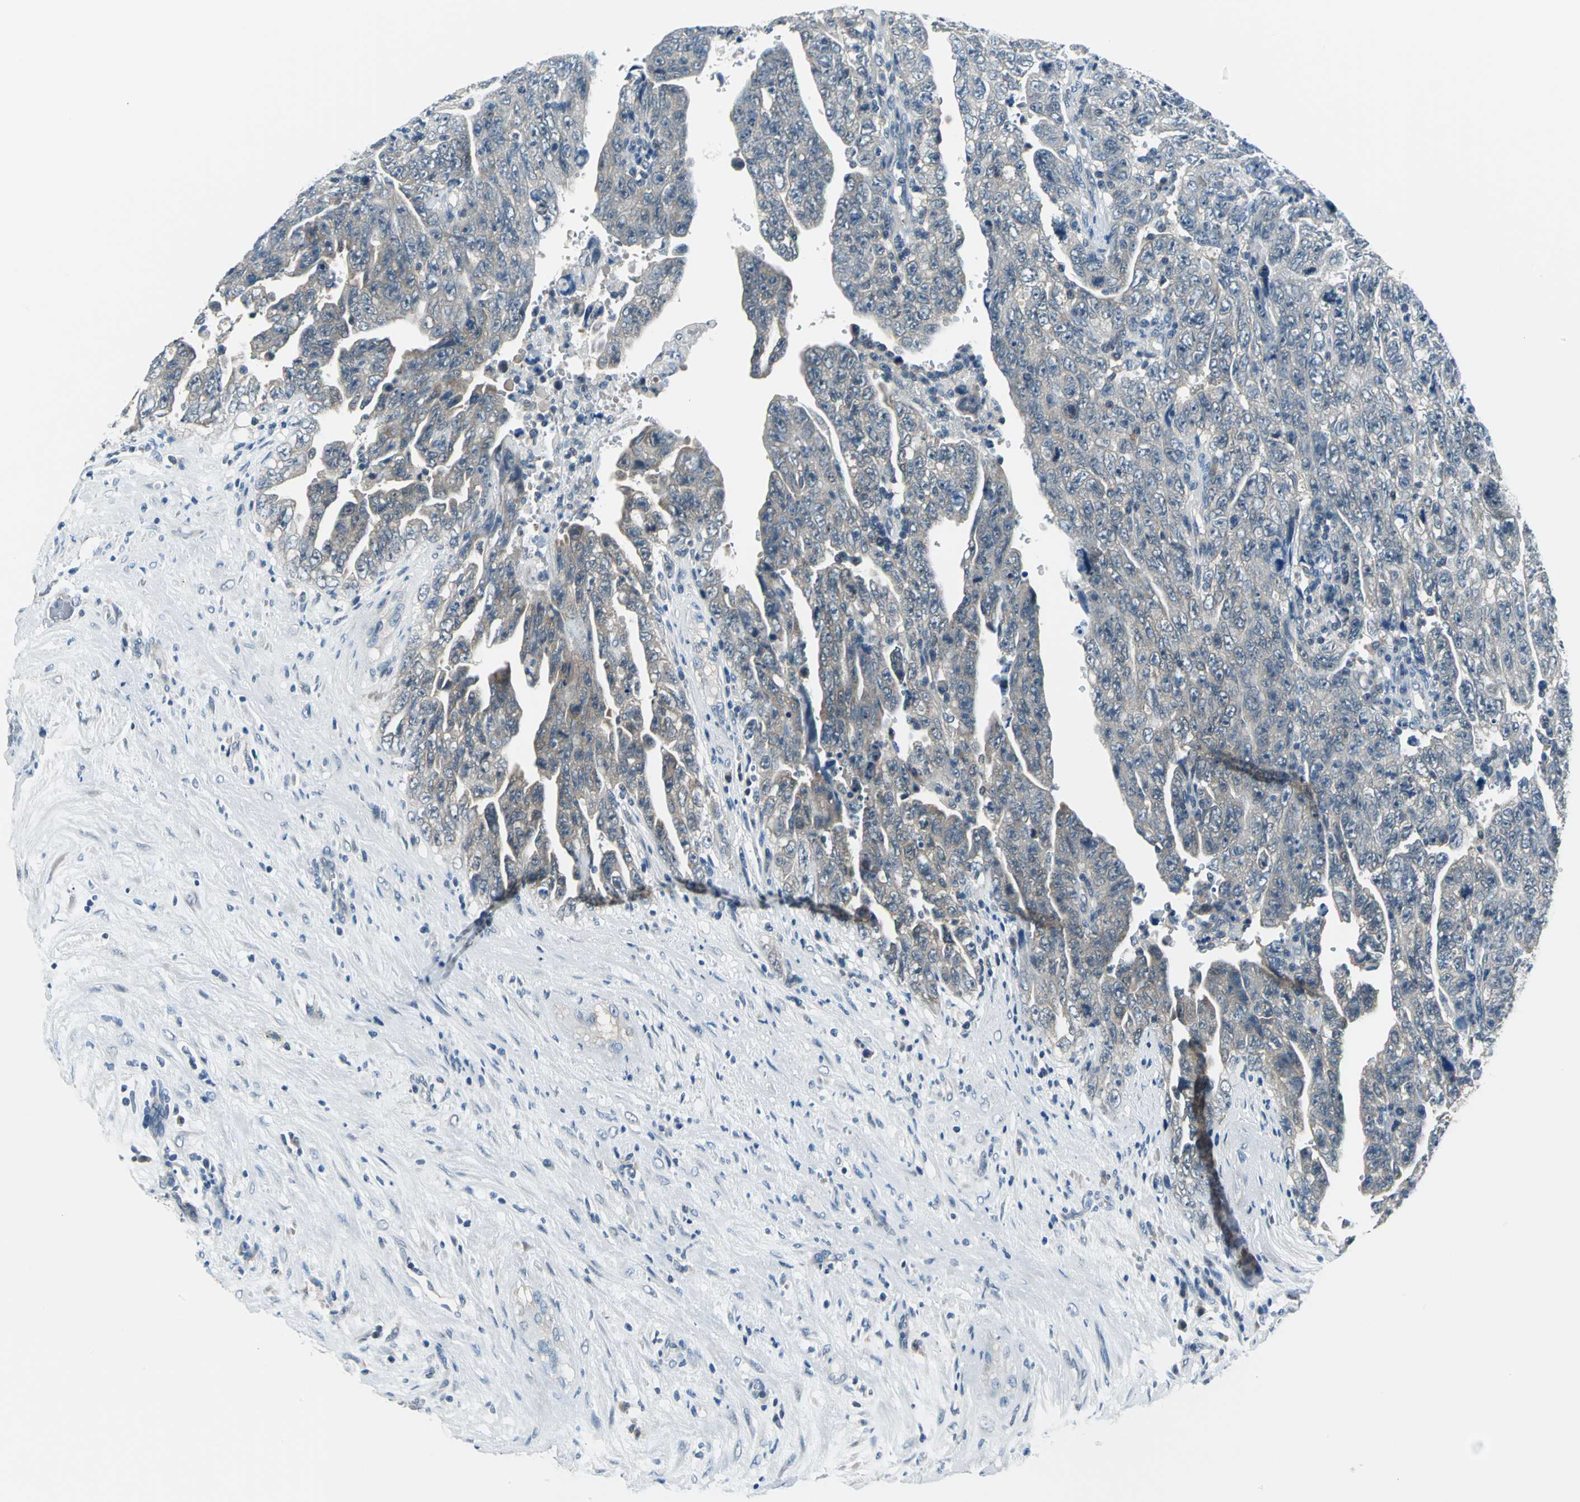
{"staining": {"intensity": "weak", "quantity": "25%-75%", "location": "cytoplasmic/membranous"}, "tissue": "testis cancer", "cell_type": "Tumor cells", "image_type": "cancer", "snomed": [{"axis": "morphology", "description": "Carcinoma, Embryonal, NOS"}, {"axis": "topography", "description": "Testis"}], "caption": "DAB immunohistochemical staining of testis cancer demonstrates weak cytoplasmic/membranous protein expression in about 25%-75% of tumor cells. The staining was performed using DAB, with brown indicating positive protein expression. Nuclei are stained blue with hematoxylin.", "gene": "ZNF415", "patient": {"sex": "male", "age": 28}}